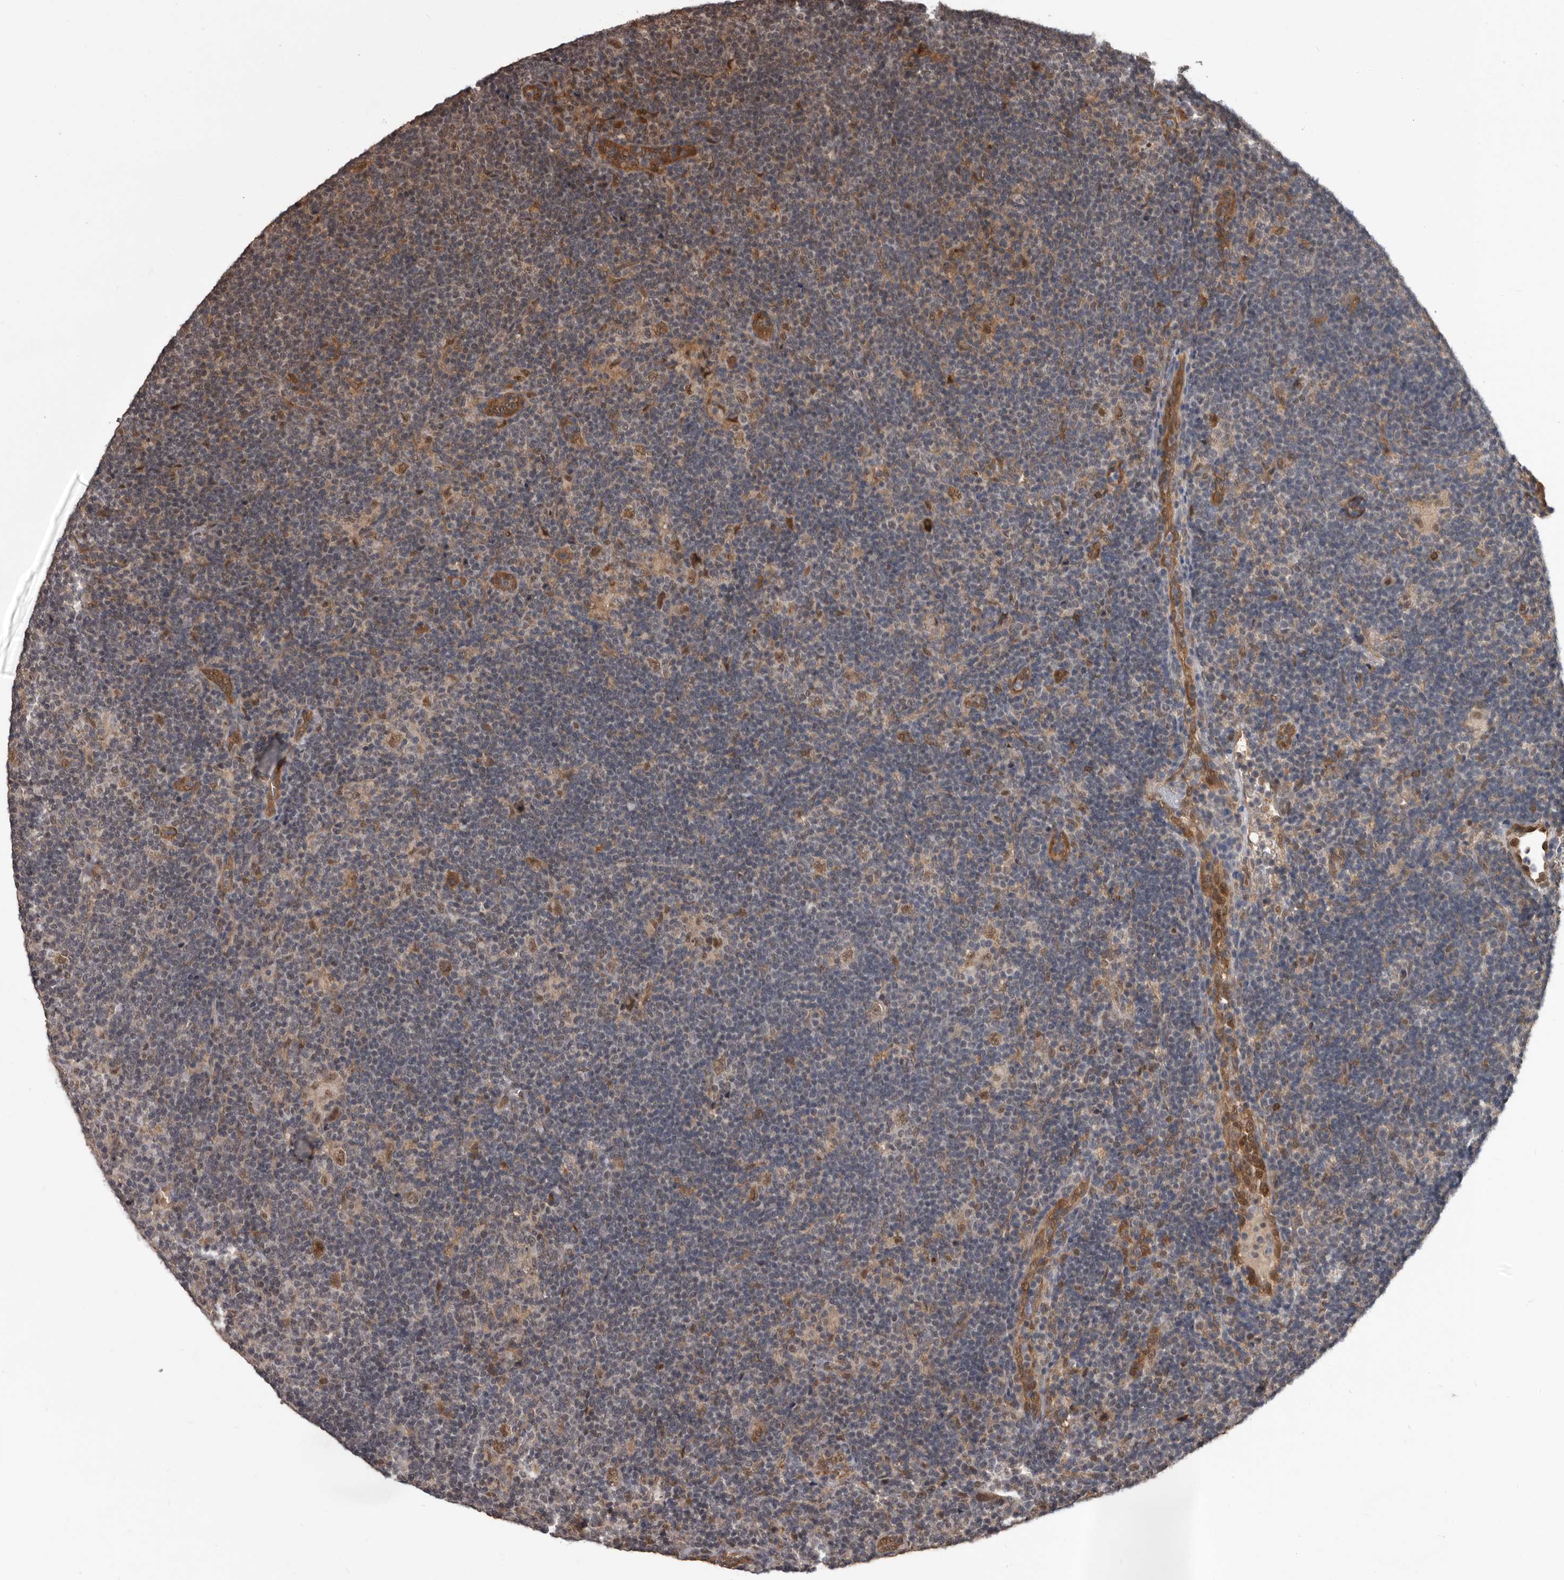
{"staining": {"intensity": "moderate", "quantity": ">75%", "location": "cytoplasmic/membranous,nuclear"}, "tissue": "lymphoma", "cell_type": "Tumor cells", "image_type": "cancer", "snomed": [{"axis": "morphology", "description": "Hodgkin's disease, NOS"}, {"axis": "topography", "description": "Lymph node"}], "caption": "Immunohistochemistry (IHC) of human Hodgkin's disease displays medium levels of moderate cytoplasmic/membranous and nuclear expression in approximately >75% of tumor cells.", "gene": "AHR", "patient": {"sex": "female", "age": 57}}